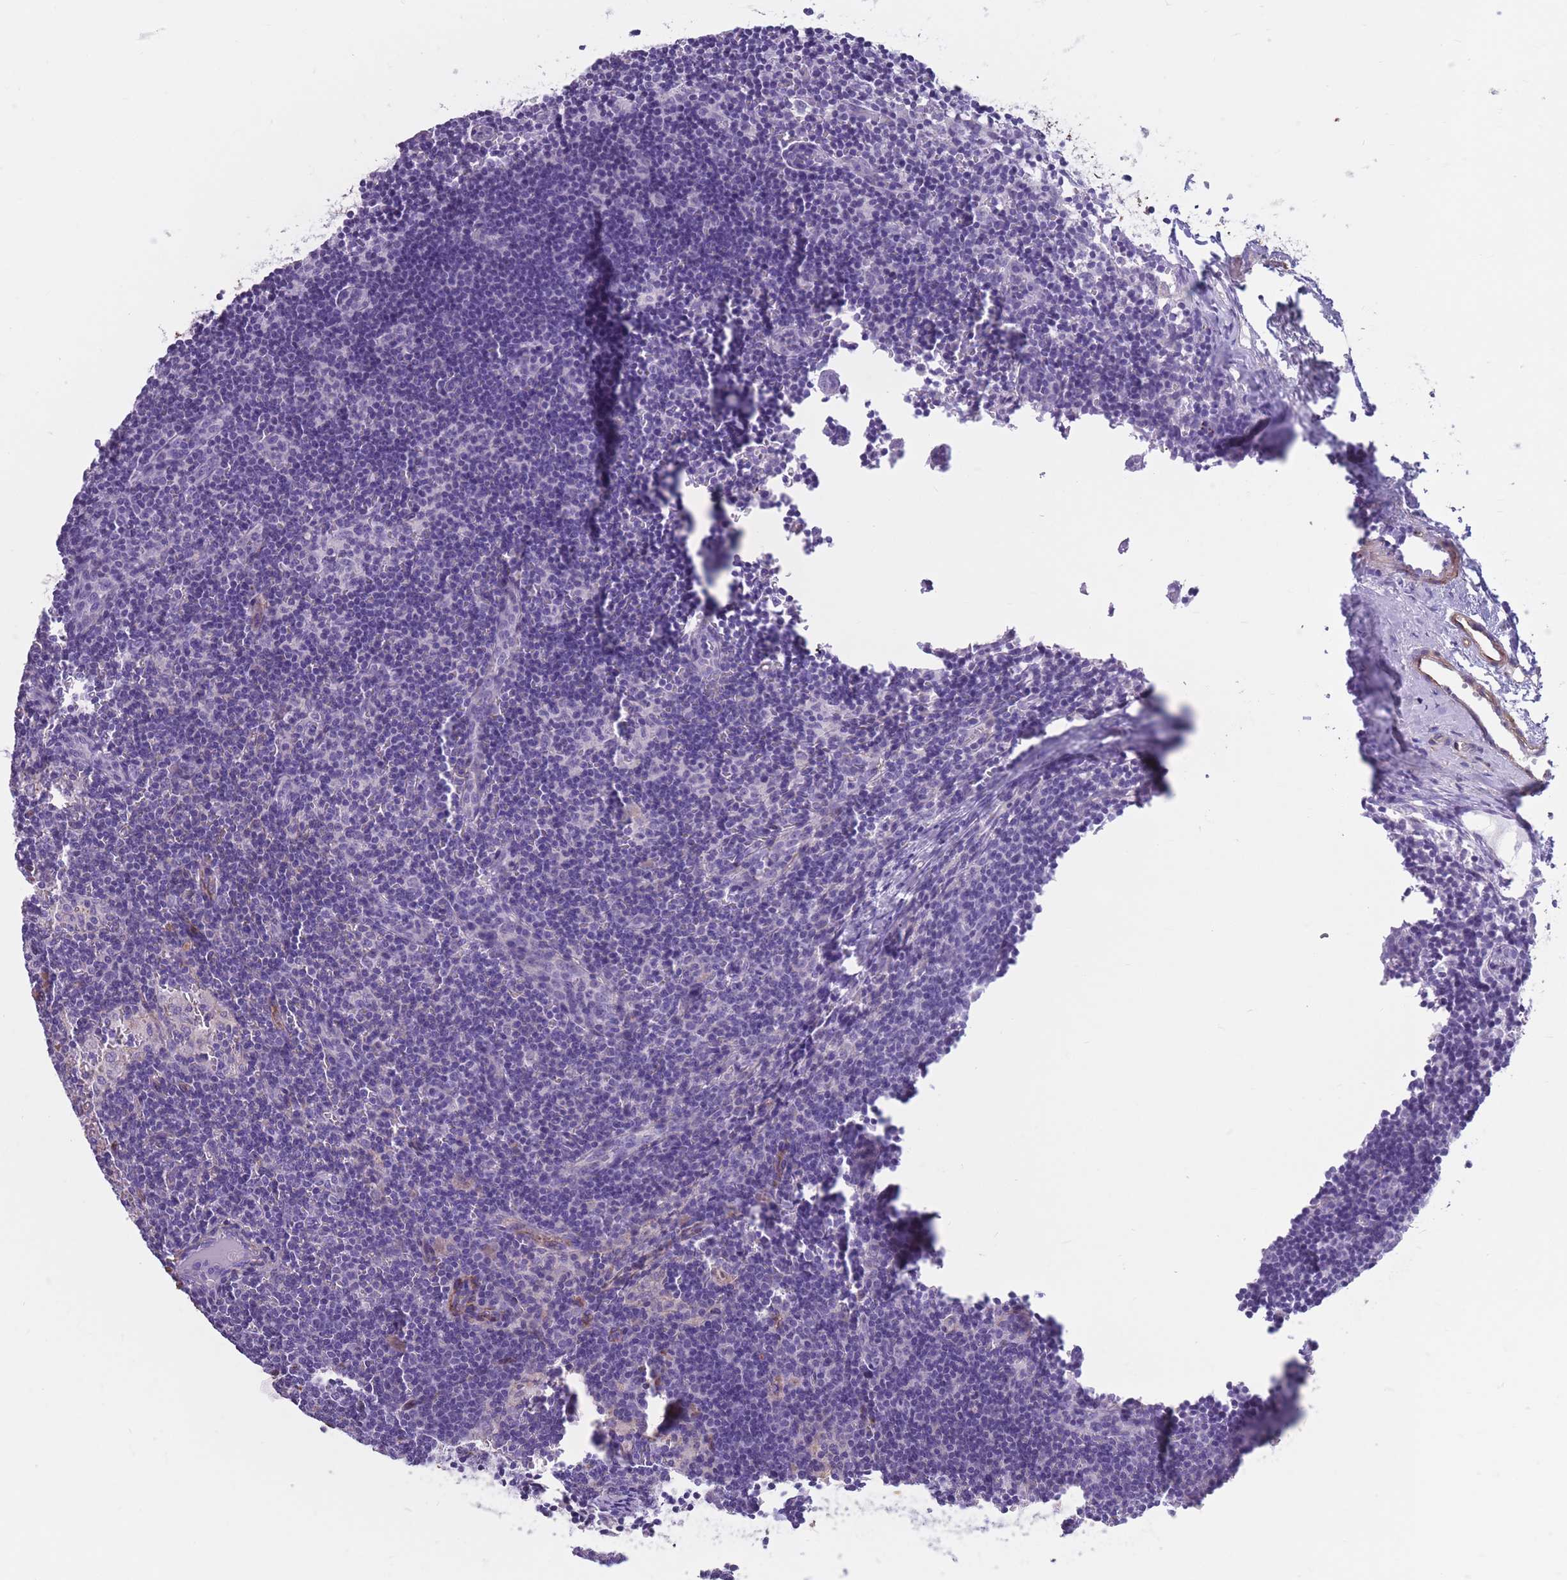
{"staining": {"intensity": "negative", "quantity": "none", "location": "none"}, "tissue": "lymph node", "cell_type": "Germinal center cells", "image_type": "normal", "snomed": [{"axis": "morphology", "description": "Normal tissue, NOS"}, {"axis": "topography", "description": "Lymph node"}], "caption": "An immunohistochemistry histopathology image of unremarkable lymph node is shown. There is no staining in germinal center cells of lymph node.", "gene": "DPYD", "patient": {"sex": "female", "age": 42}}